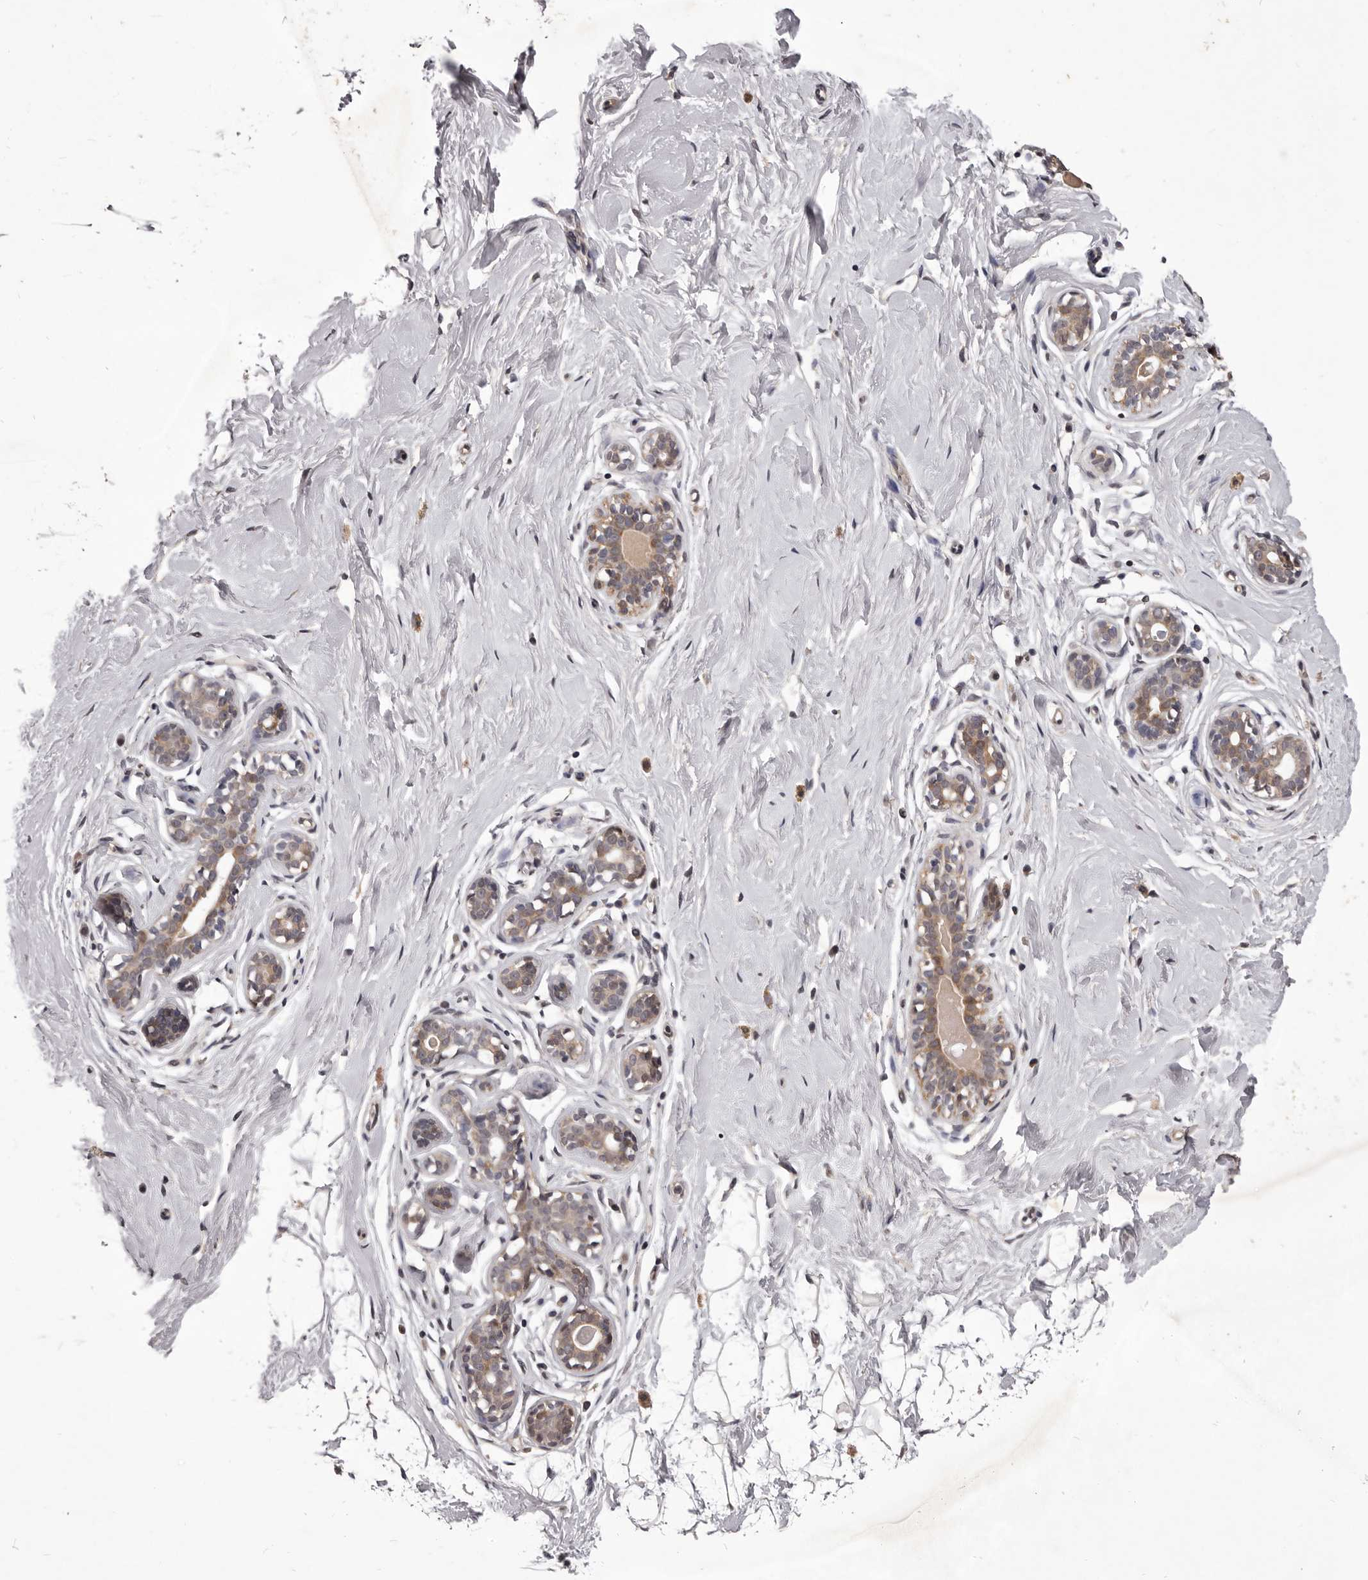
{"staining": {"intensity": "negative", "quantity": "none", "location": "none"}, "tissue": "breast", "cell_type": "Adipocytes", "image_type": "normal", "snomed": [{"axis": "morphology", "description": "Normal tissue, NOS"}, {"axis": "morphology", "description": "Adenoma, NOS"}, {"axis": "topography", "description": "Breast"}], "caption": "Histopathology image shows no significant protein expression in adipocytes of unremarkable breast. (DAB (3,3'-diaminobenzidine) immunohistochemistry visualized using brightfield microscopy, high magnification).", "gene": "CELF3", "patient": {"sex": "female", "age": 23}}